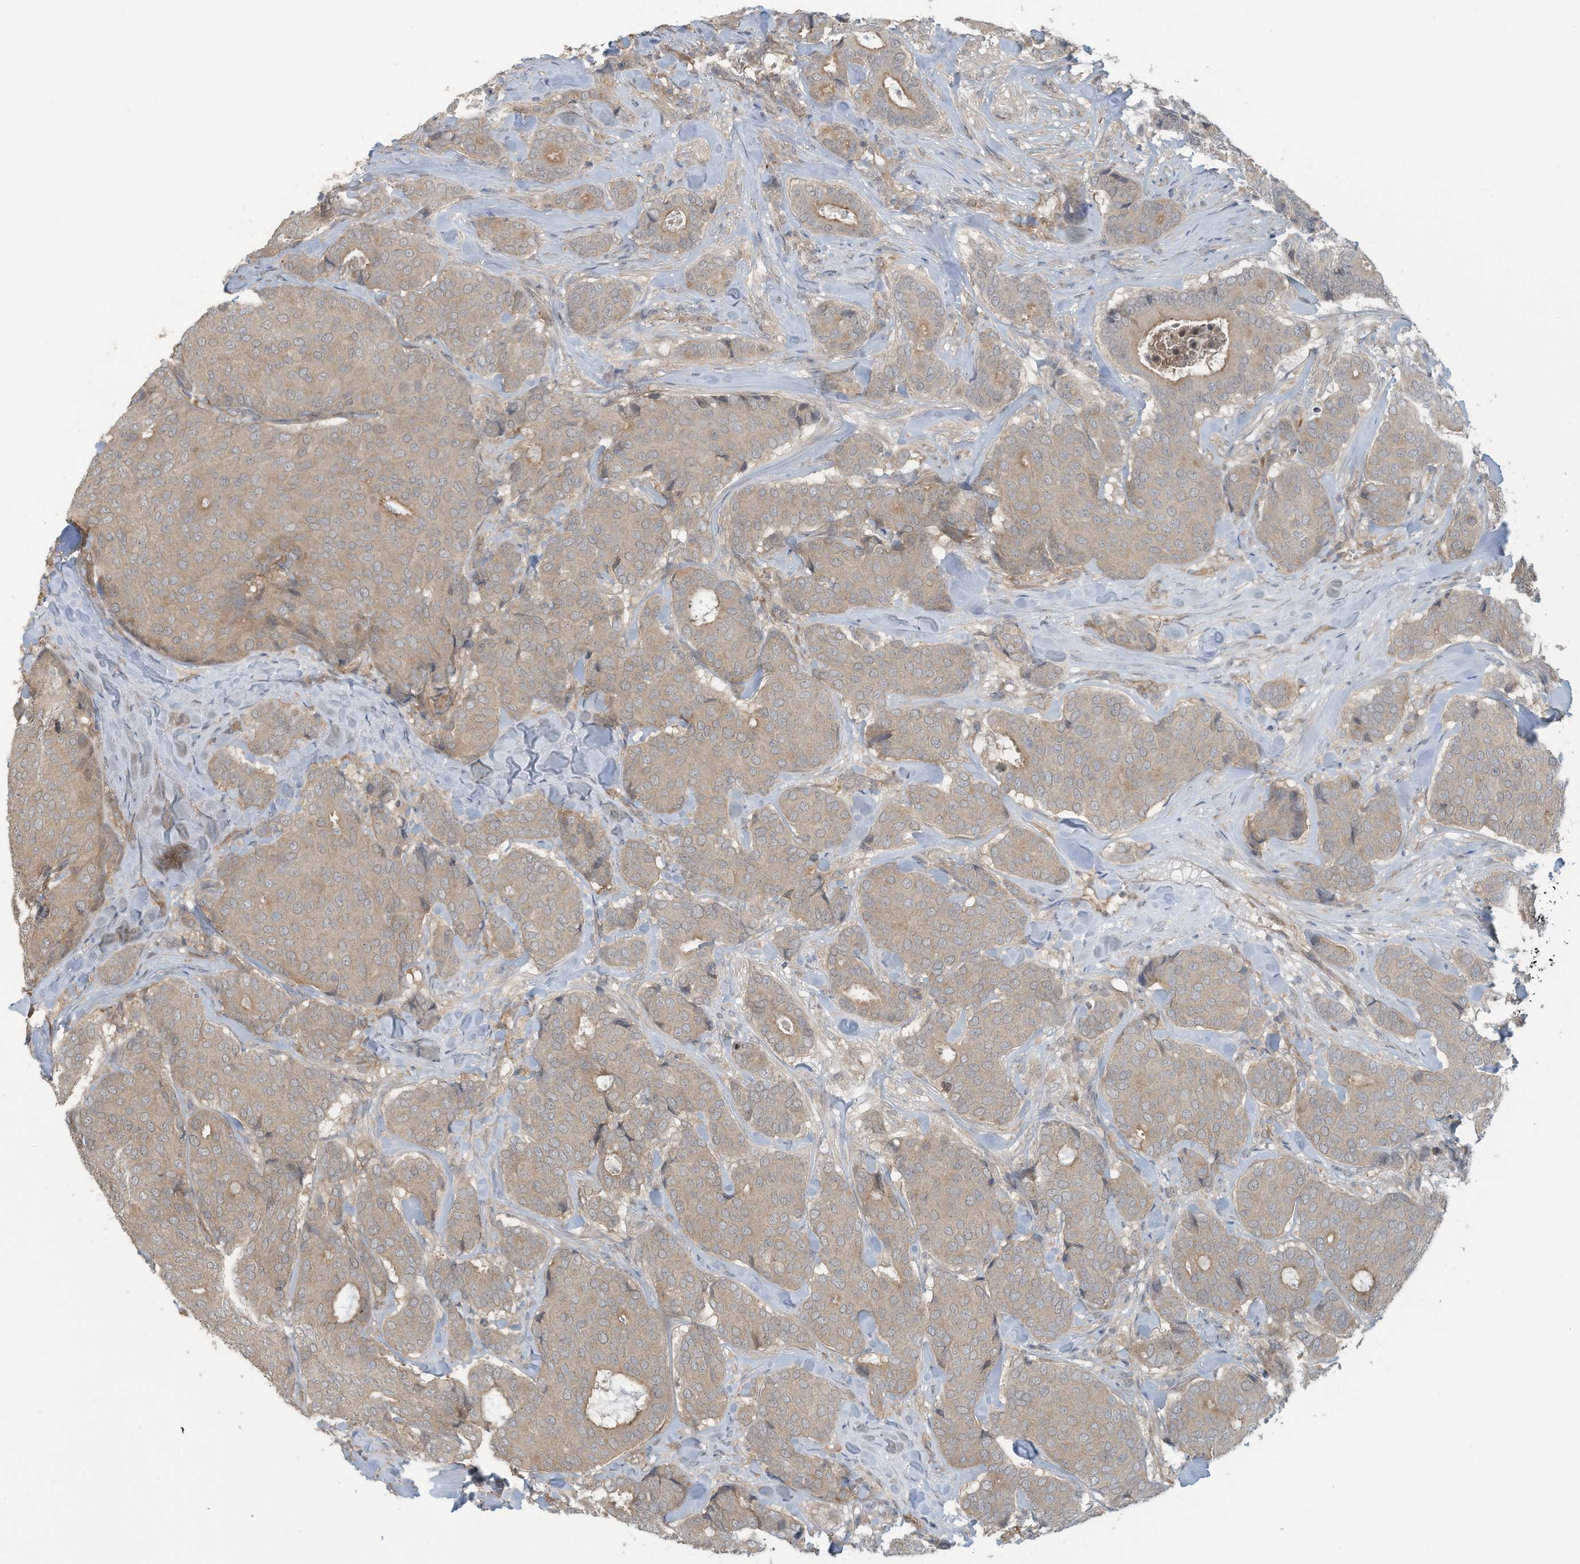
{"staining": {"intensity": "weak", "quantity": "25%-75%", "location": "cytoplasmic/membranous"}, "tissue": "breast cancer", "cell_type": "Tumor cells", "image_type": "cancer", "snomed": [{"axis": "morphology", "description": "Duct carcinoma"}, {"axis": "topography", "description": "Breast"}], "caption": "Protein staining by IHC reveals weak cytoplasmic/membranous staining in about 25%-75% of tumor cells in breast cancer (intraductal carcinoma).", "gene": "ERI2", "patient": {"sex": "female", "age": 75}}